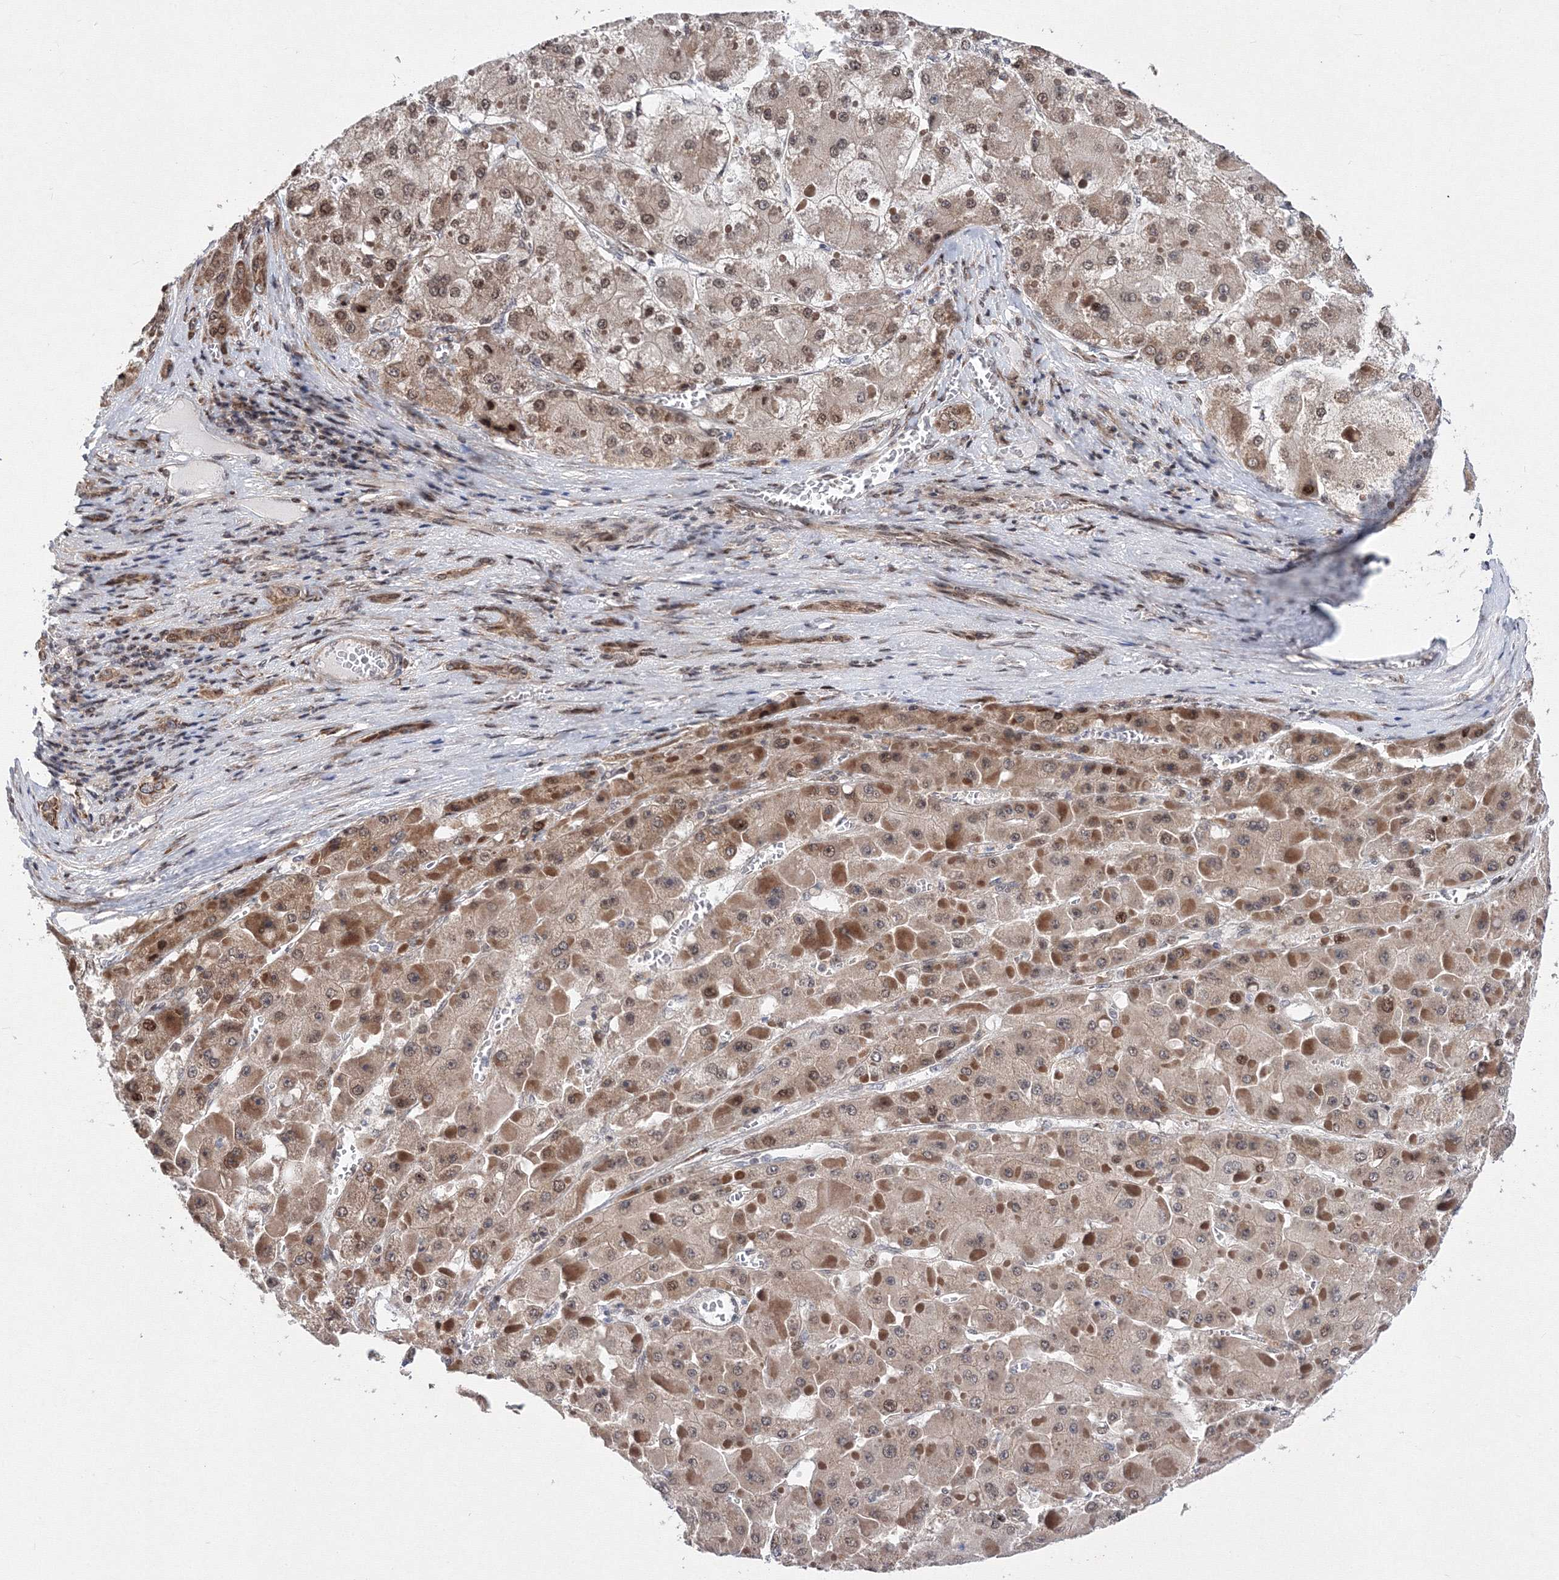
{"staining": {"intensity": "moderate", "quantity": ">75%", "location": "cytoplasmic/membranous,nuclear"}, "tissue": "liver cancer", "cell_type": "Tumor cells", "image_type": "cancer", "snomed": [{"axis": "morphology", "description": "Carcinoma, Hepatocellular, NOS"}, {"axis": "topography", "description": "Liver"}], "caption": "Liver cancer tissue reveals moderate cytoplasmic/membranous and nuclear expression in approximately >75% of tumor cells, visualized by immunohistochemistry. (DAB = brown stain, brightfield microscopy at high magnification).", "gene": "GPN1", "patient": {"sex": "female", "age": 73}}